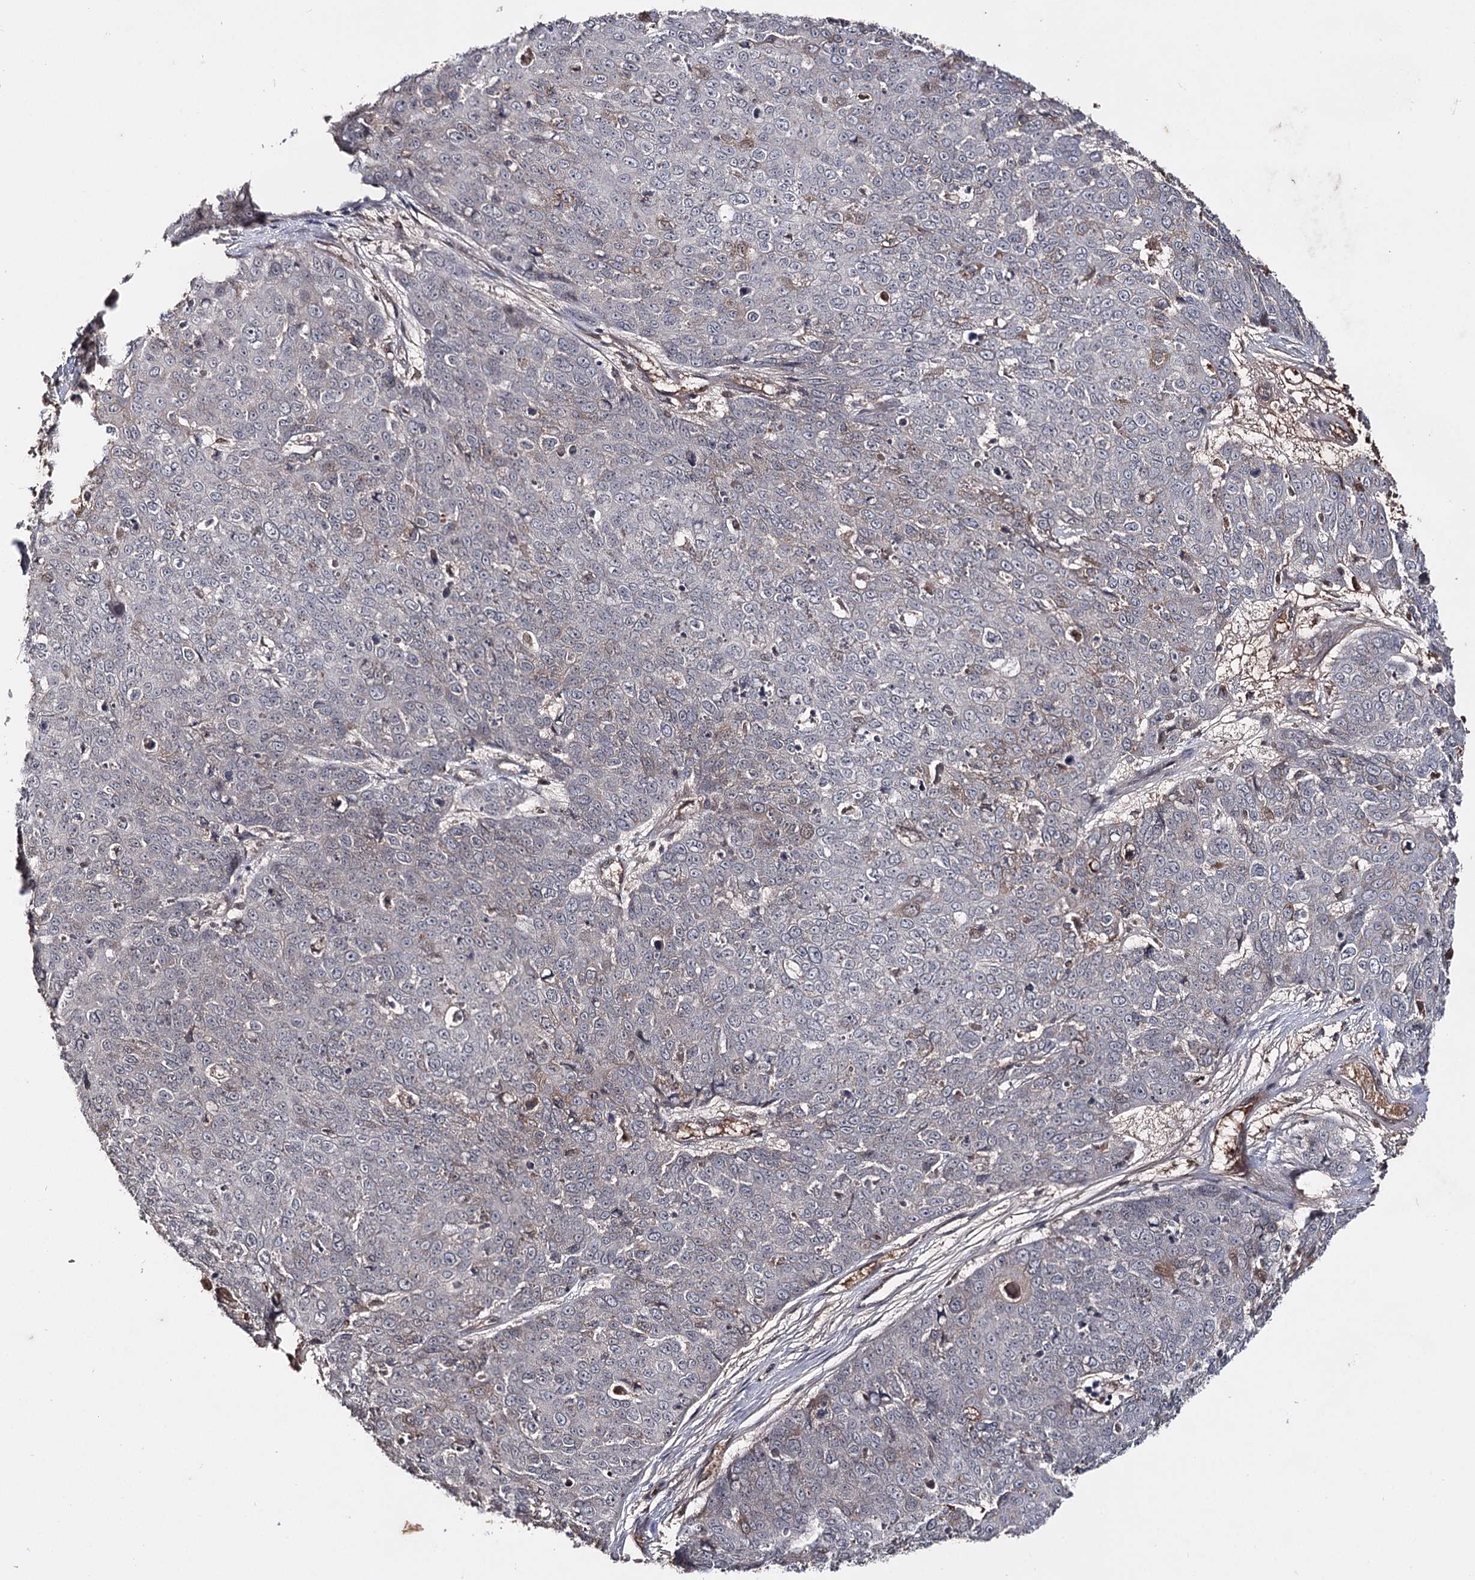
{"staining": {"intensity": "negative", "quantity": "none", "location": "none"}, "tissue": "skin cancer", "cell_type": "Tumor cells", "image_type": "cancer", "snomed": [{"axis": "morphology", "description": "Squamous cell carcinoma, NOS"}, {"axis": "topography", "description": "Skin"}], "caption": "Human skin squamous cell carcinoma stained for a protein using immunohistochemistry (IHC) displays no positivity in tumor cells.", "gene": "SYNGR3", "patient": {"sex": "male", "age": 71}}